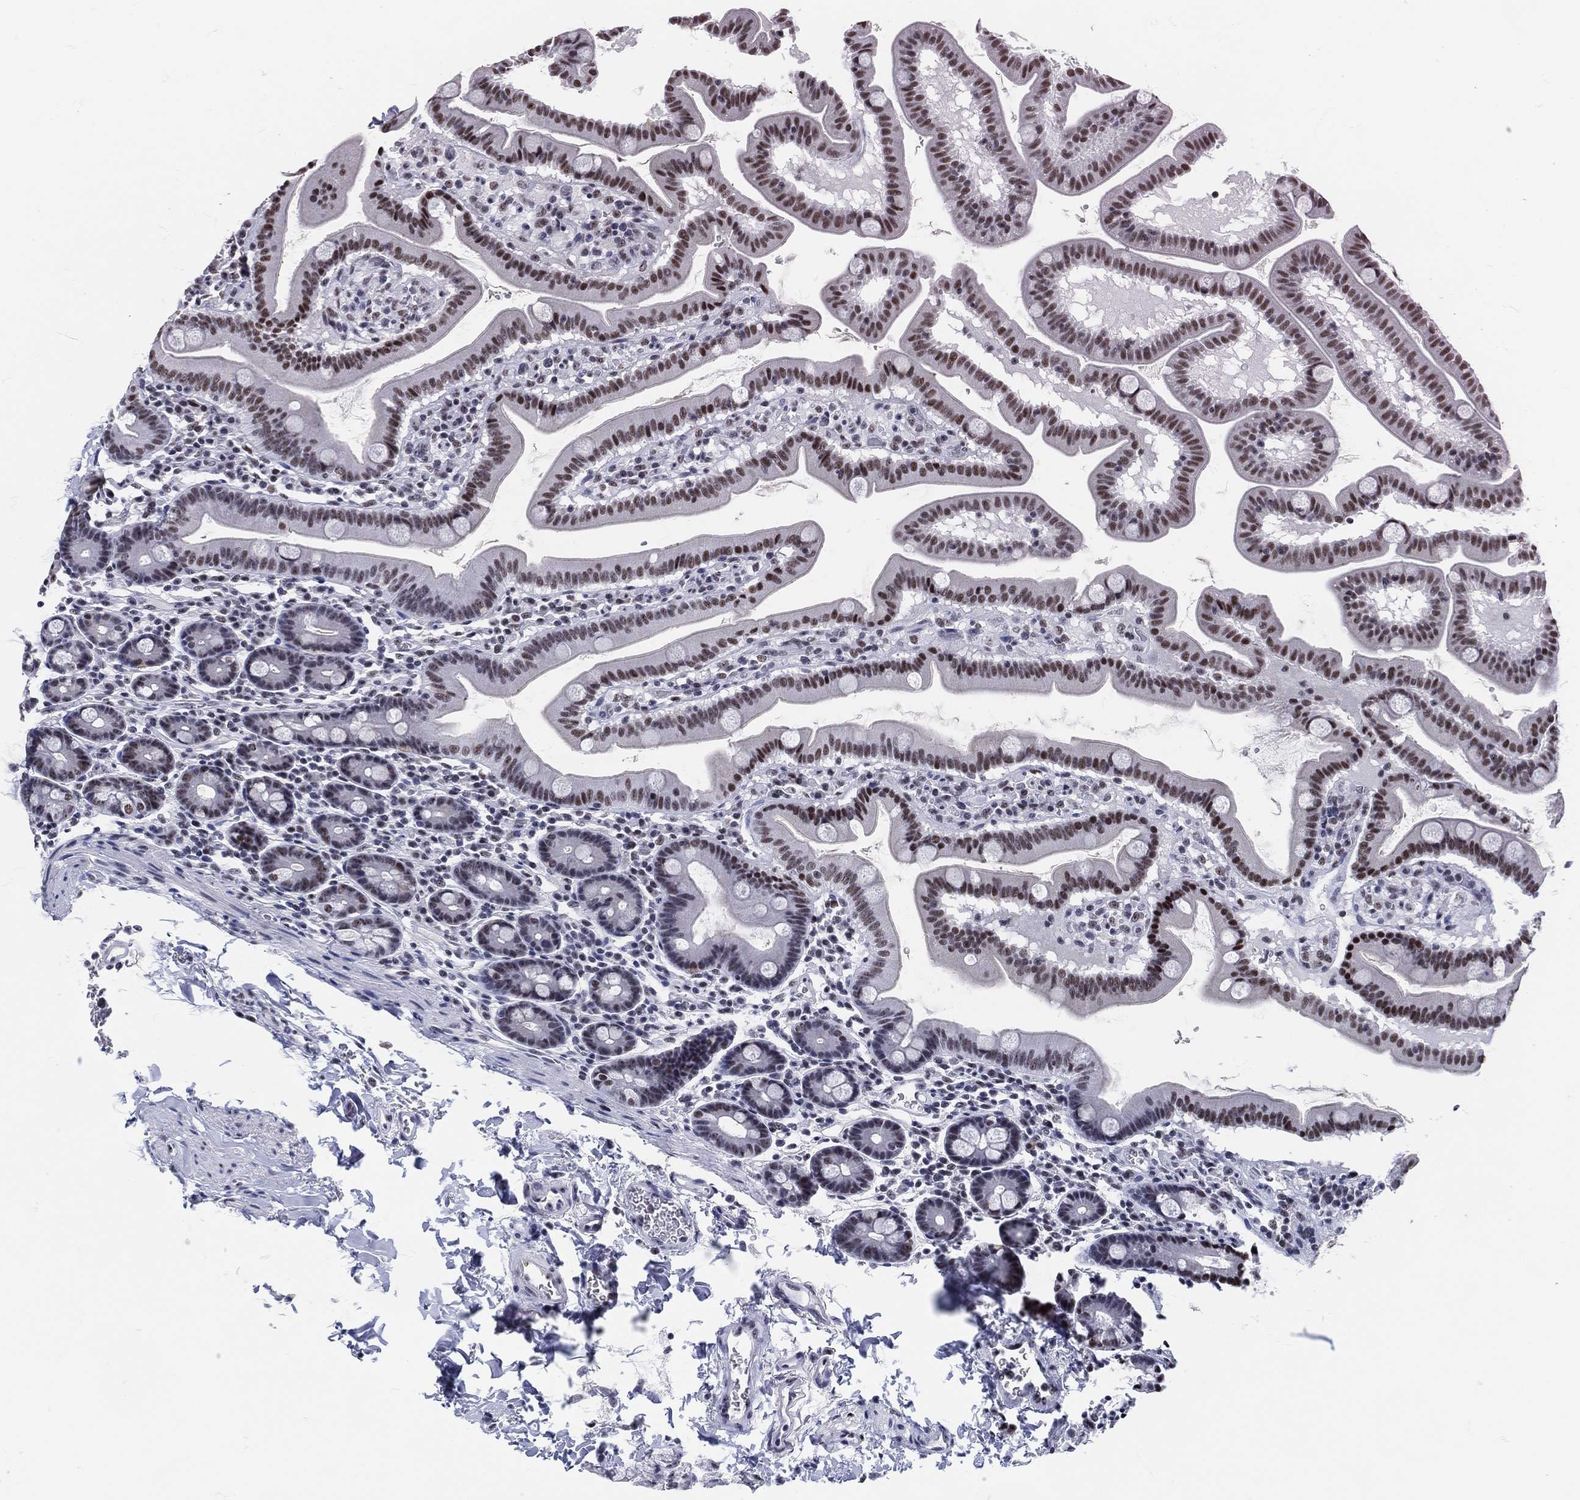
{"staining": {"intensity": "moderate", "quantity": "25%-75%", "location": "nuclear"}, "tissue": "duodenum", "cell_type": "Glandular cells", "image_type": "normal", "snomed": [{"axis": "morphology", "description": "Normal tissue, NOS"}, {"axis": "topography", "description": "Duodenum"}], "caption": "Protein staining by IHC exhibits moderate nuclear positivity in approximately 25%-75% of glandular cells in normal duodenum.", "gene": "MAPK8IP1", "patient": {"sex": "male", "age": 59}}